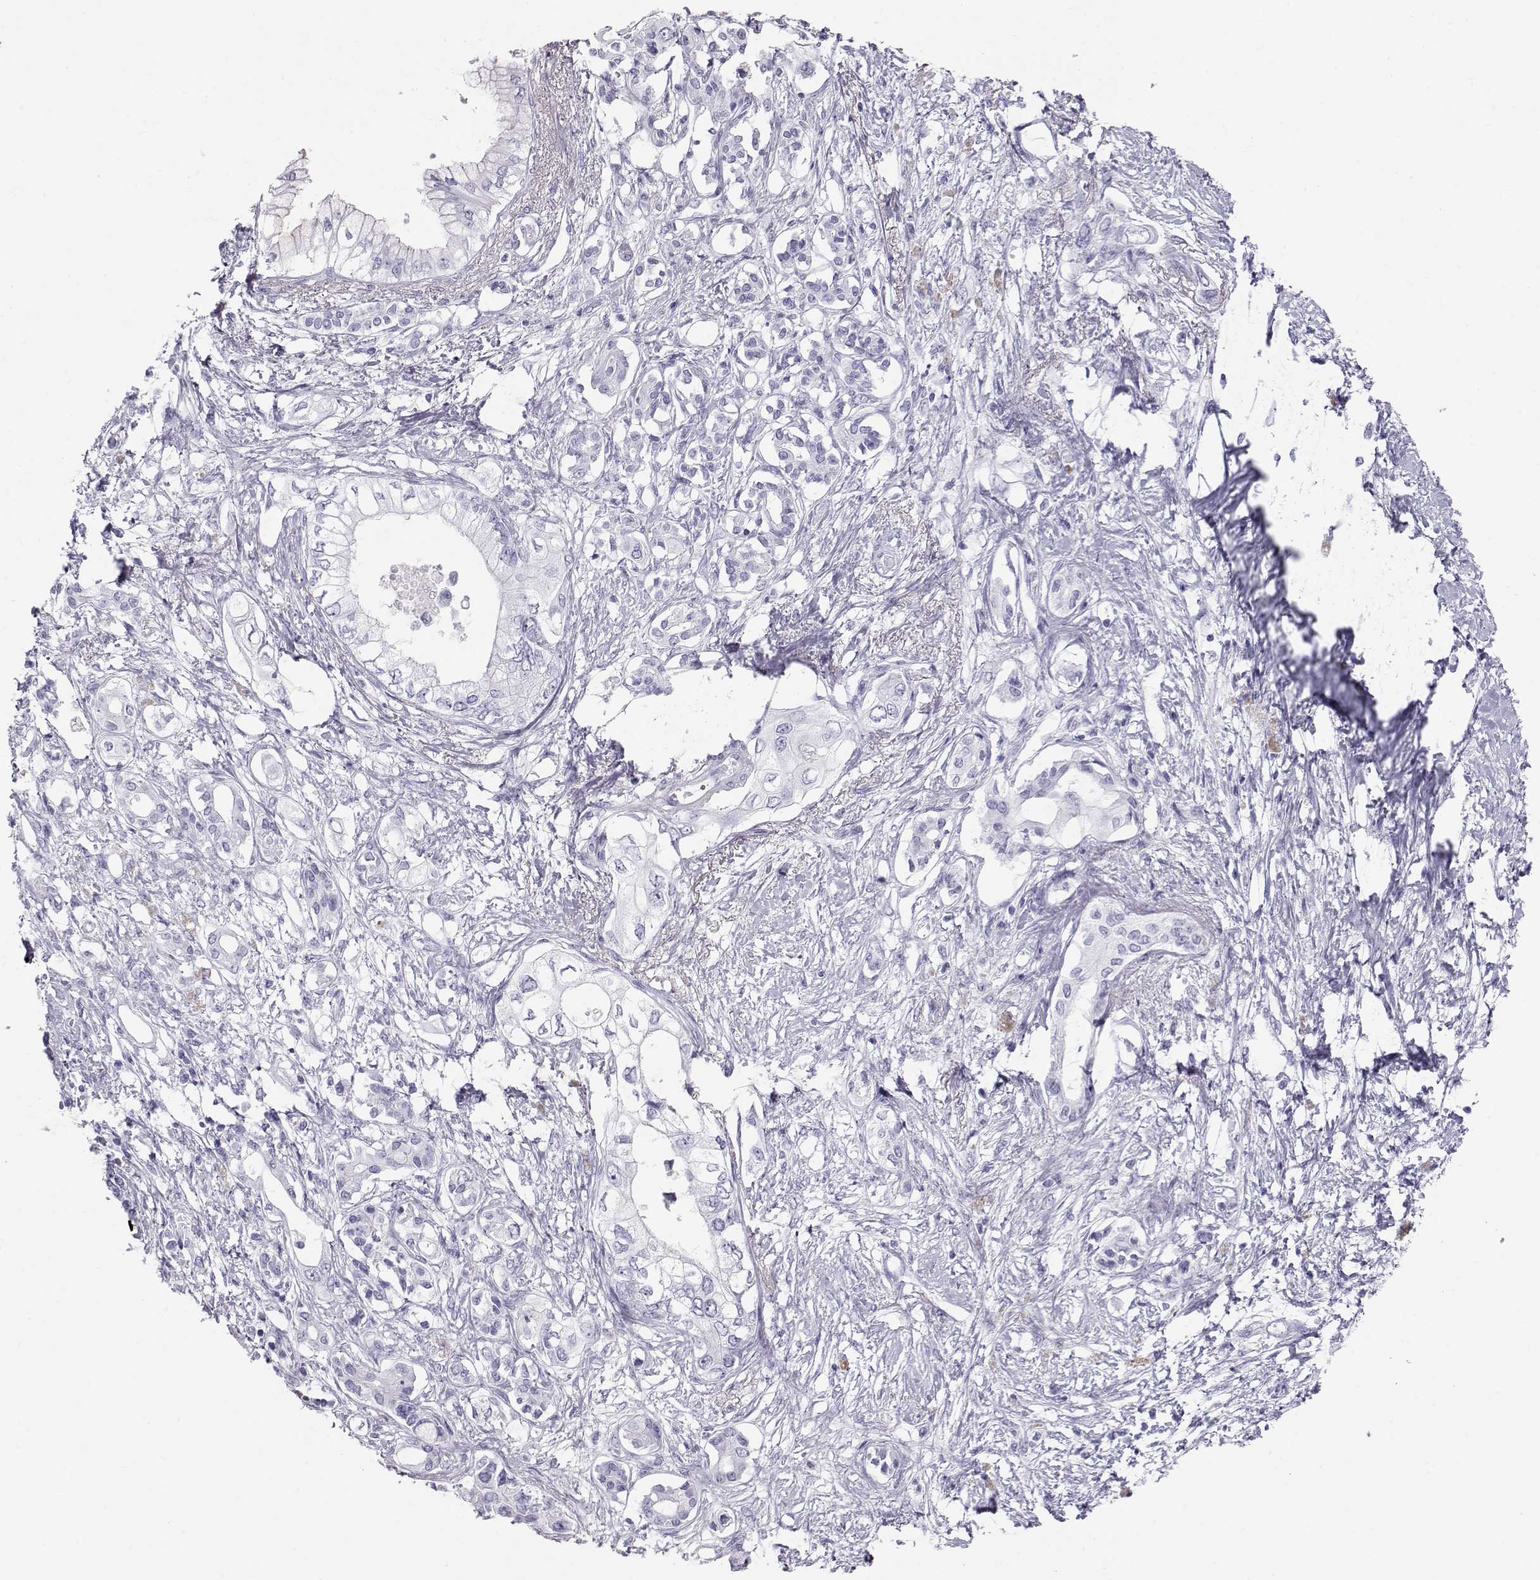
{"staining": {"intensity": "negative", "quantity": "none", "location": "none"}, "tissue": "pancreatic cancer", "cell_type": "Tumor cells", "image_type": "cancer", "snomed": [{"axis": "morphology", "description": "Adenocarcinoma, NOS"}, {"axis": "topography", "description": "Pancreas"}], "caption": "Tumor cells are negative for protein expression in human pancreatic cancer.", "gene": "RD3", "patient": {"sex": "female", "age": 63}}